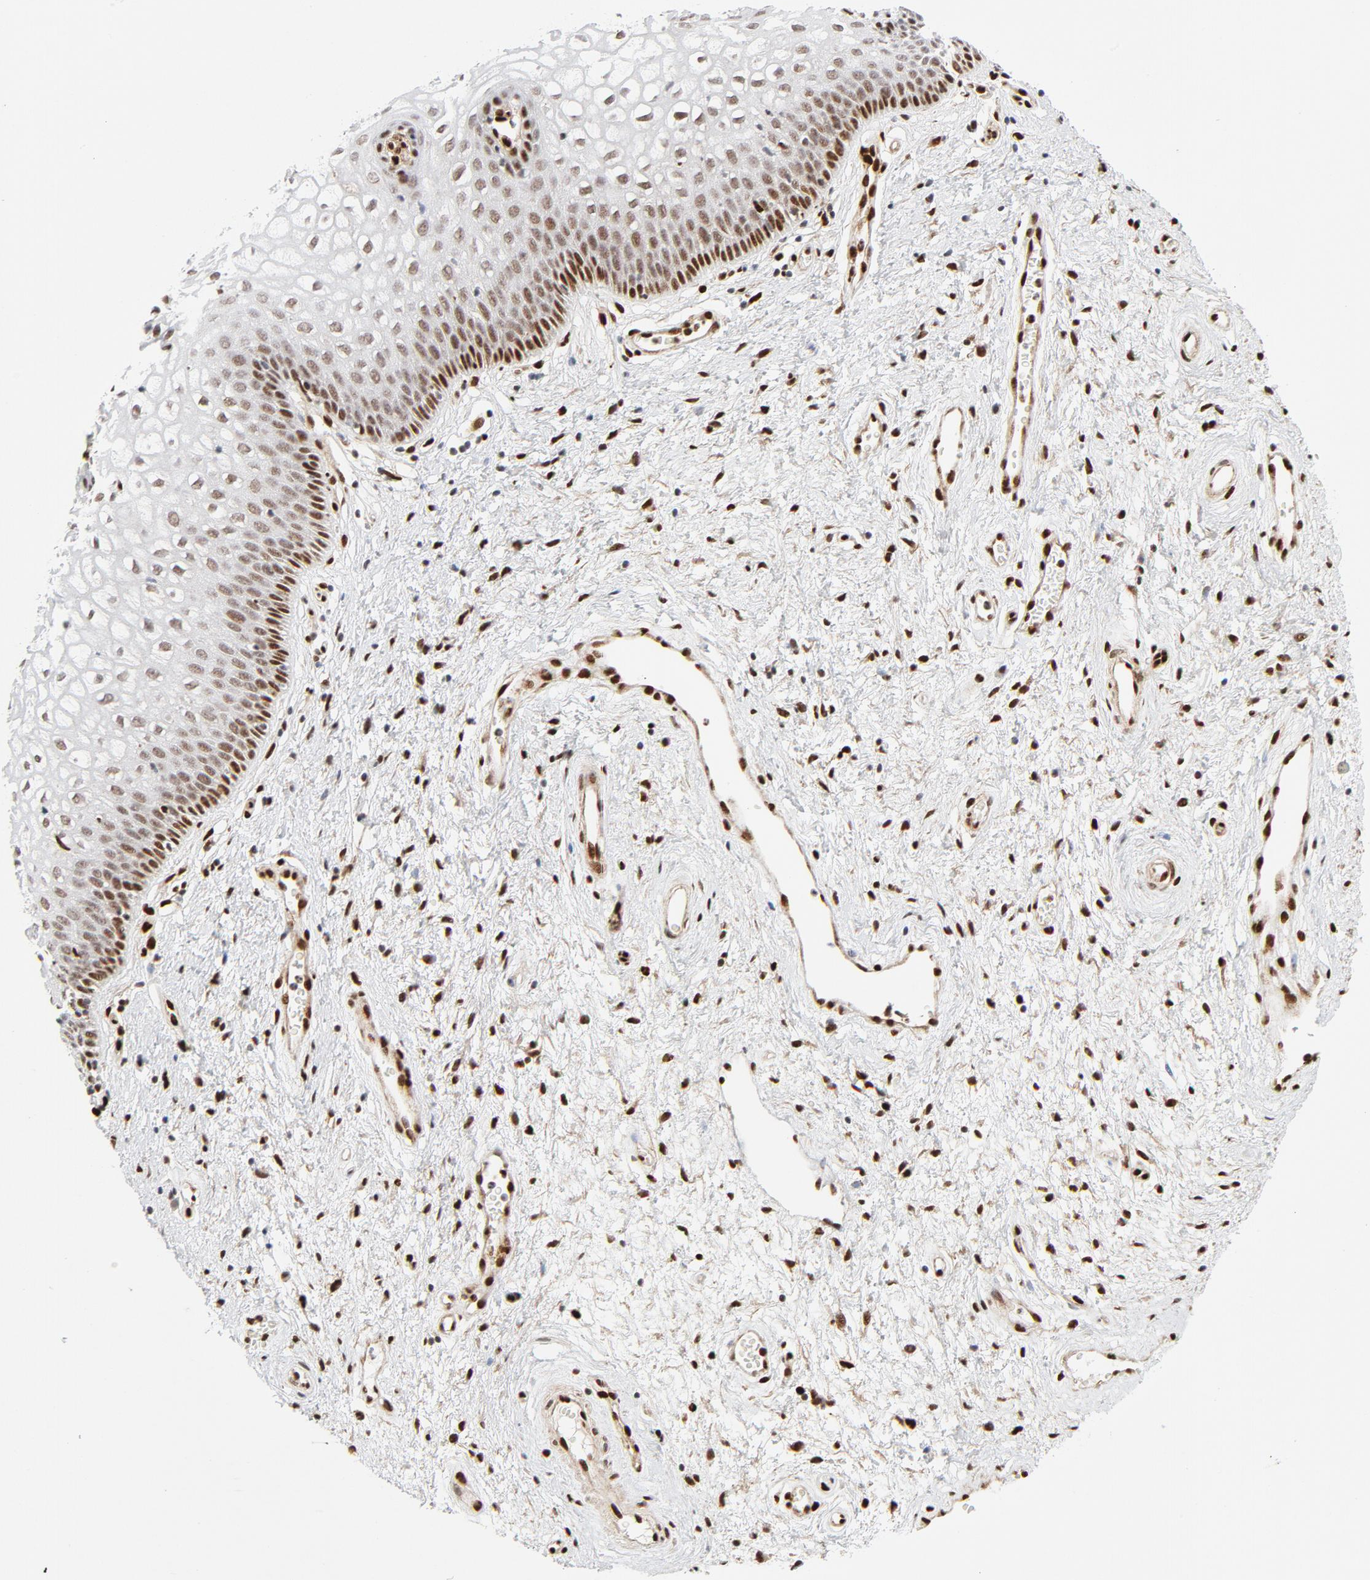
{"staining": {"intensity": "strong", "quantity": "<25%", "location": "nuclear"}, "tissue": "vagina", "cell_type": "Squamous epithelial cells", "image_type": "normal", "snomed": [{"axis": "morphology", "description": "Normal tissue, NOS"}, {"axis": "topography", "description": "Vagina"}], "caption": "Immunohistochemical staining of normal vagina demonstrates medium levels of strong nuclear positivity in about <25% of squamous epithelial cells. Immunohistochemistry stains the protein of interest in brown and the nuclei are stained blue.", "gene": "MEF2A", "patient": {"sex": "female", "age": 34}}